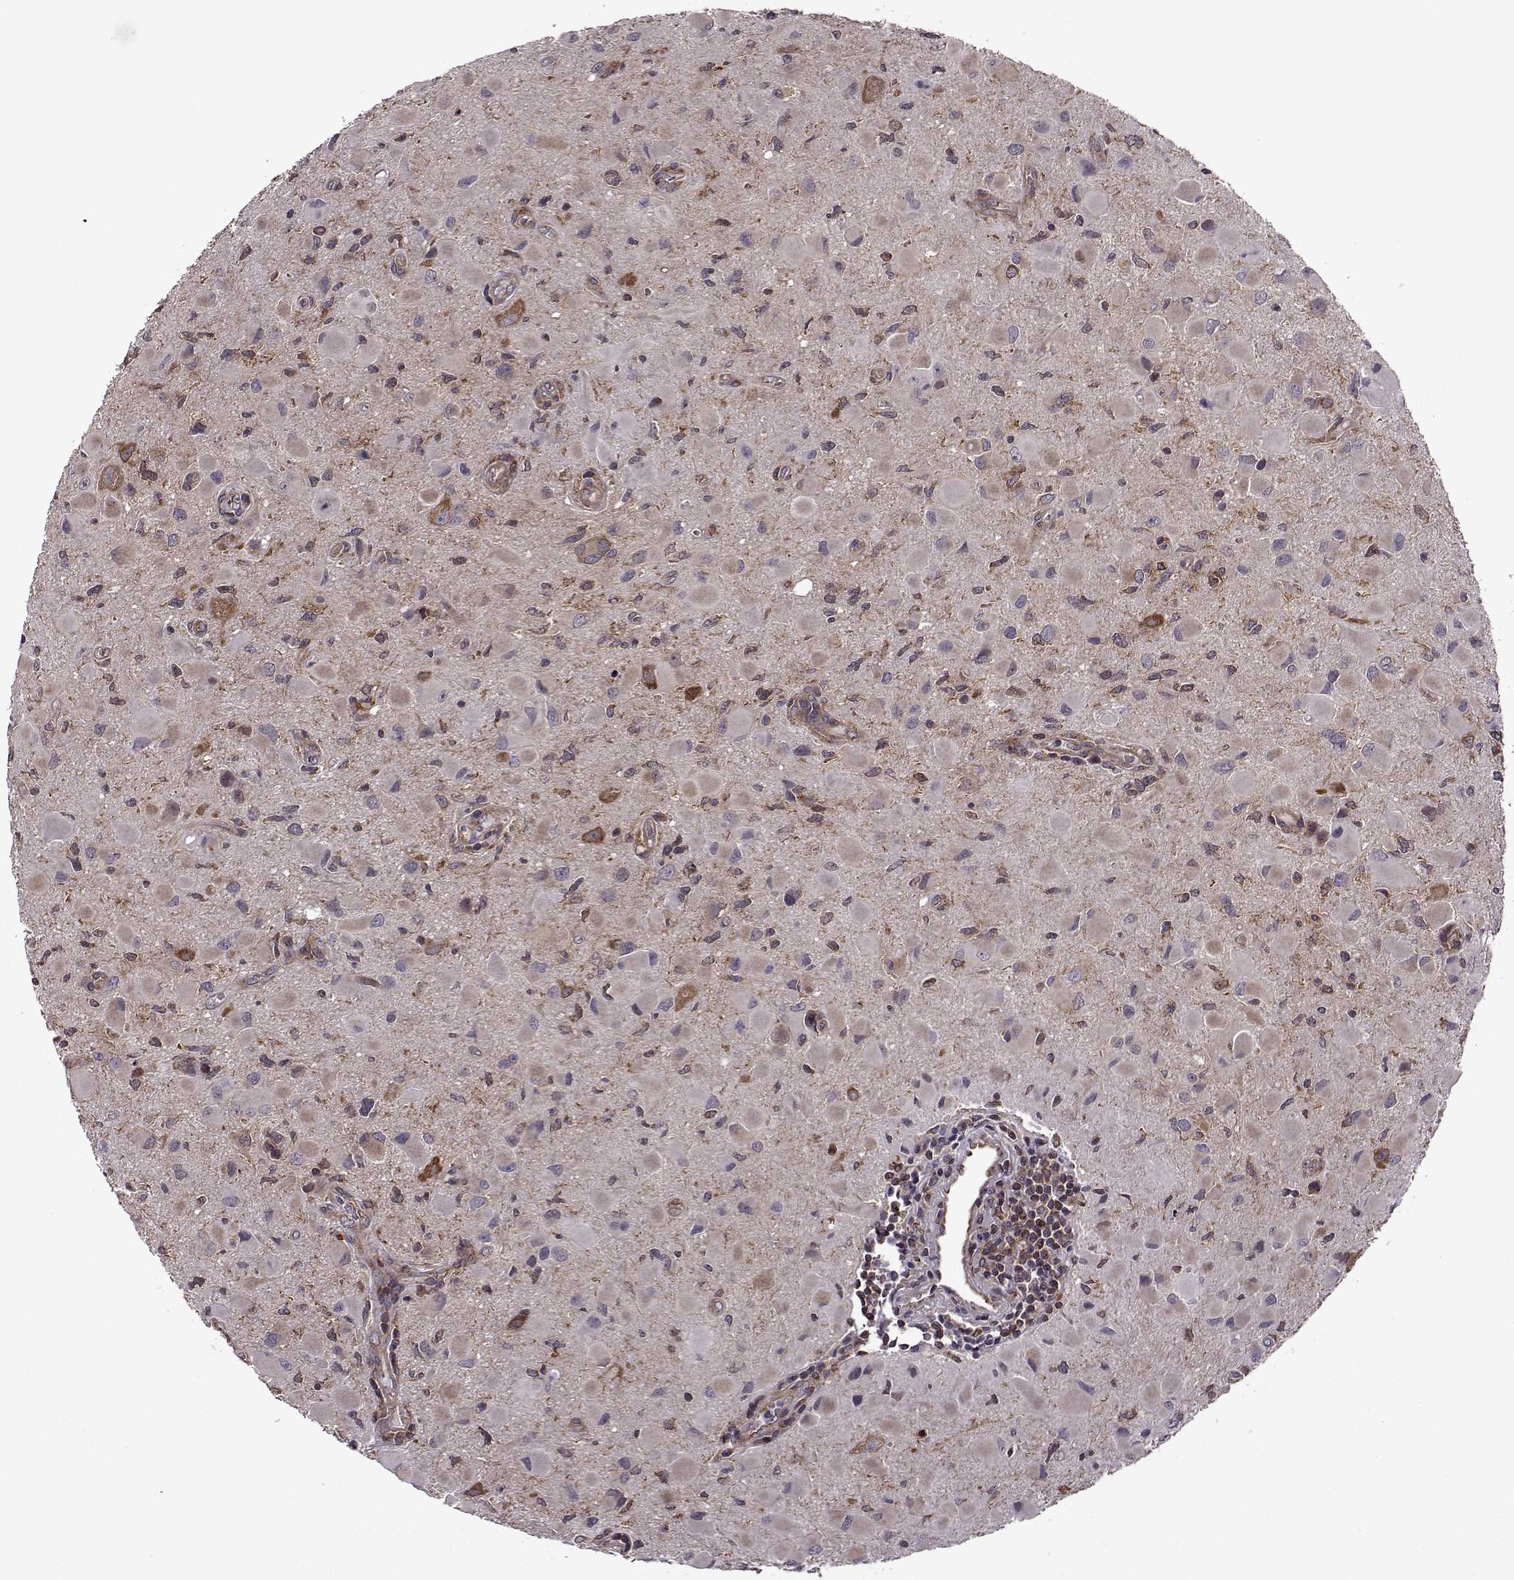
{"staining": {"intensity": "weak", "quantity": "<25%", "location": "cytoplasmic/membranous"}, "tissue": "glioma", "cell_type": "Tumor cells", "image_type": "cancer", "snomed": [{"axis": "morphology", "description": "Glioma, malignant, Low grade"}, {"axis": "topography", "description": "Brain"}], "caption": "Micrograph shows no protein positivity in tumor cells of glioma tissue.", "gene": "URI1", "patient": {"sex": "female", "age": 32}}